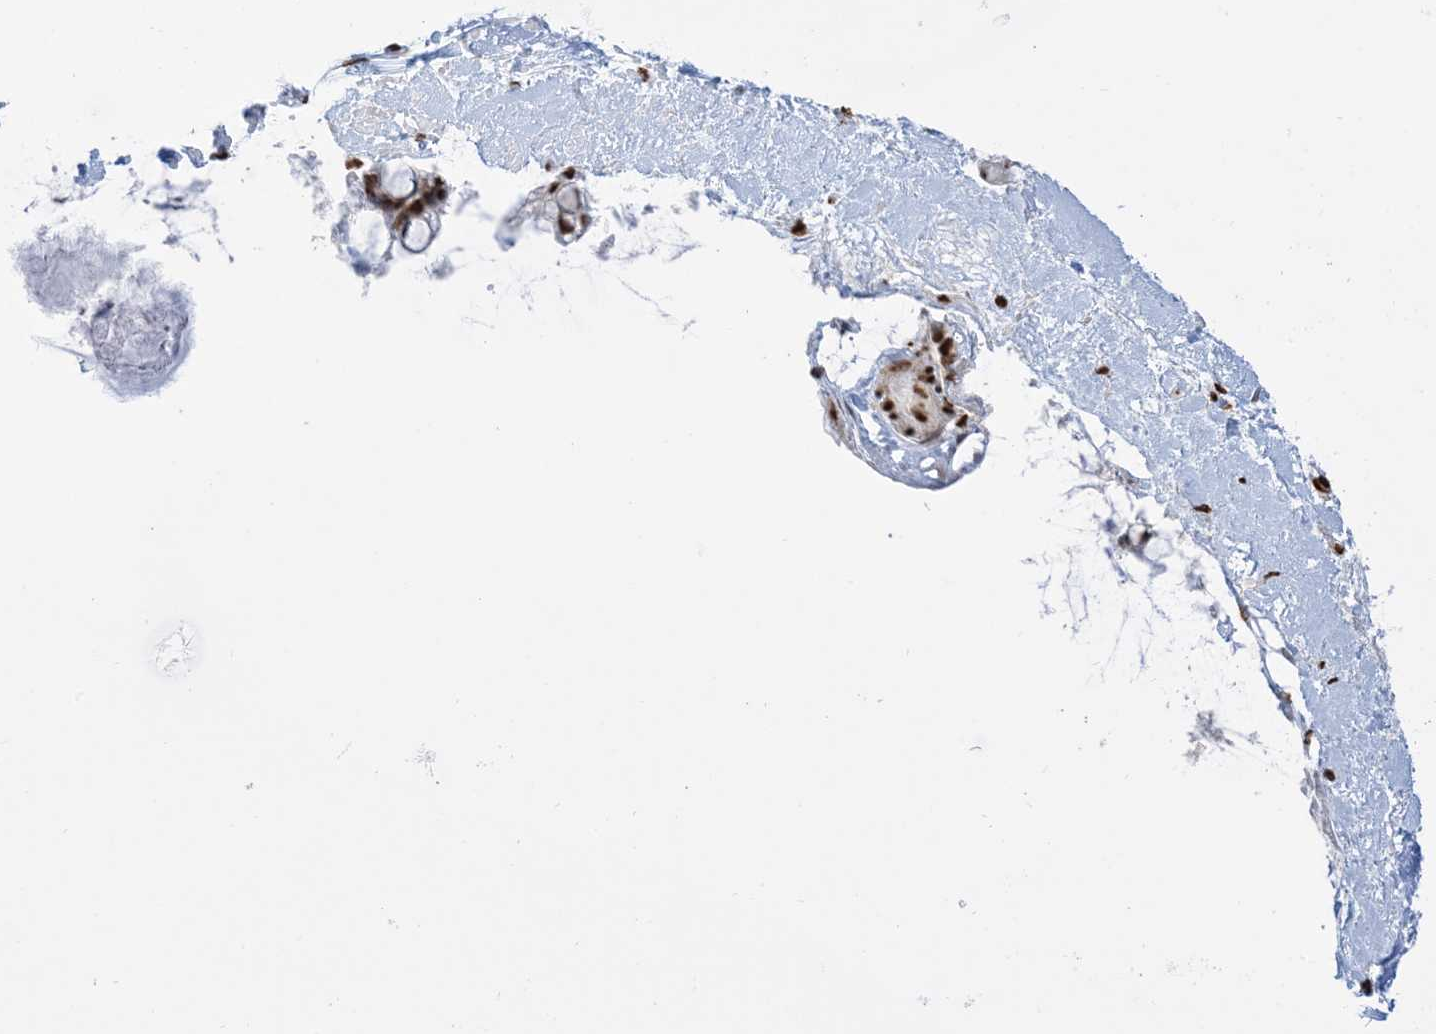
{"staining": {"intensity": "strong", "quantity": ">75%", "location": "nuclear"}, "tissue": "ovarian cancer", "cell_type": "Tumor cells", "image_type": "cancer", "snomed": [{"axis": "morphology", "description": "Cystadenocarcinoma, mucinous, NOS"}, {"axis": "topography", "description": "Ovary"}], "caption": "Brown immunohistochemical staining in human ovarian cancer demonstrates strong nuclear expression in about >75% of tumor cells. (brown staining indicates protein expression, while blue staining denotes nuclei).", "gene": "ZNF792", "patient": {"sex": "female", "age": 39}}